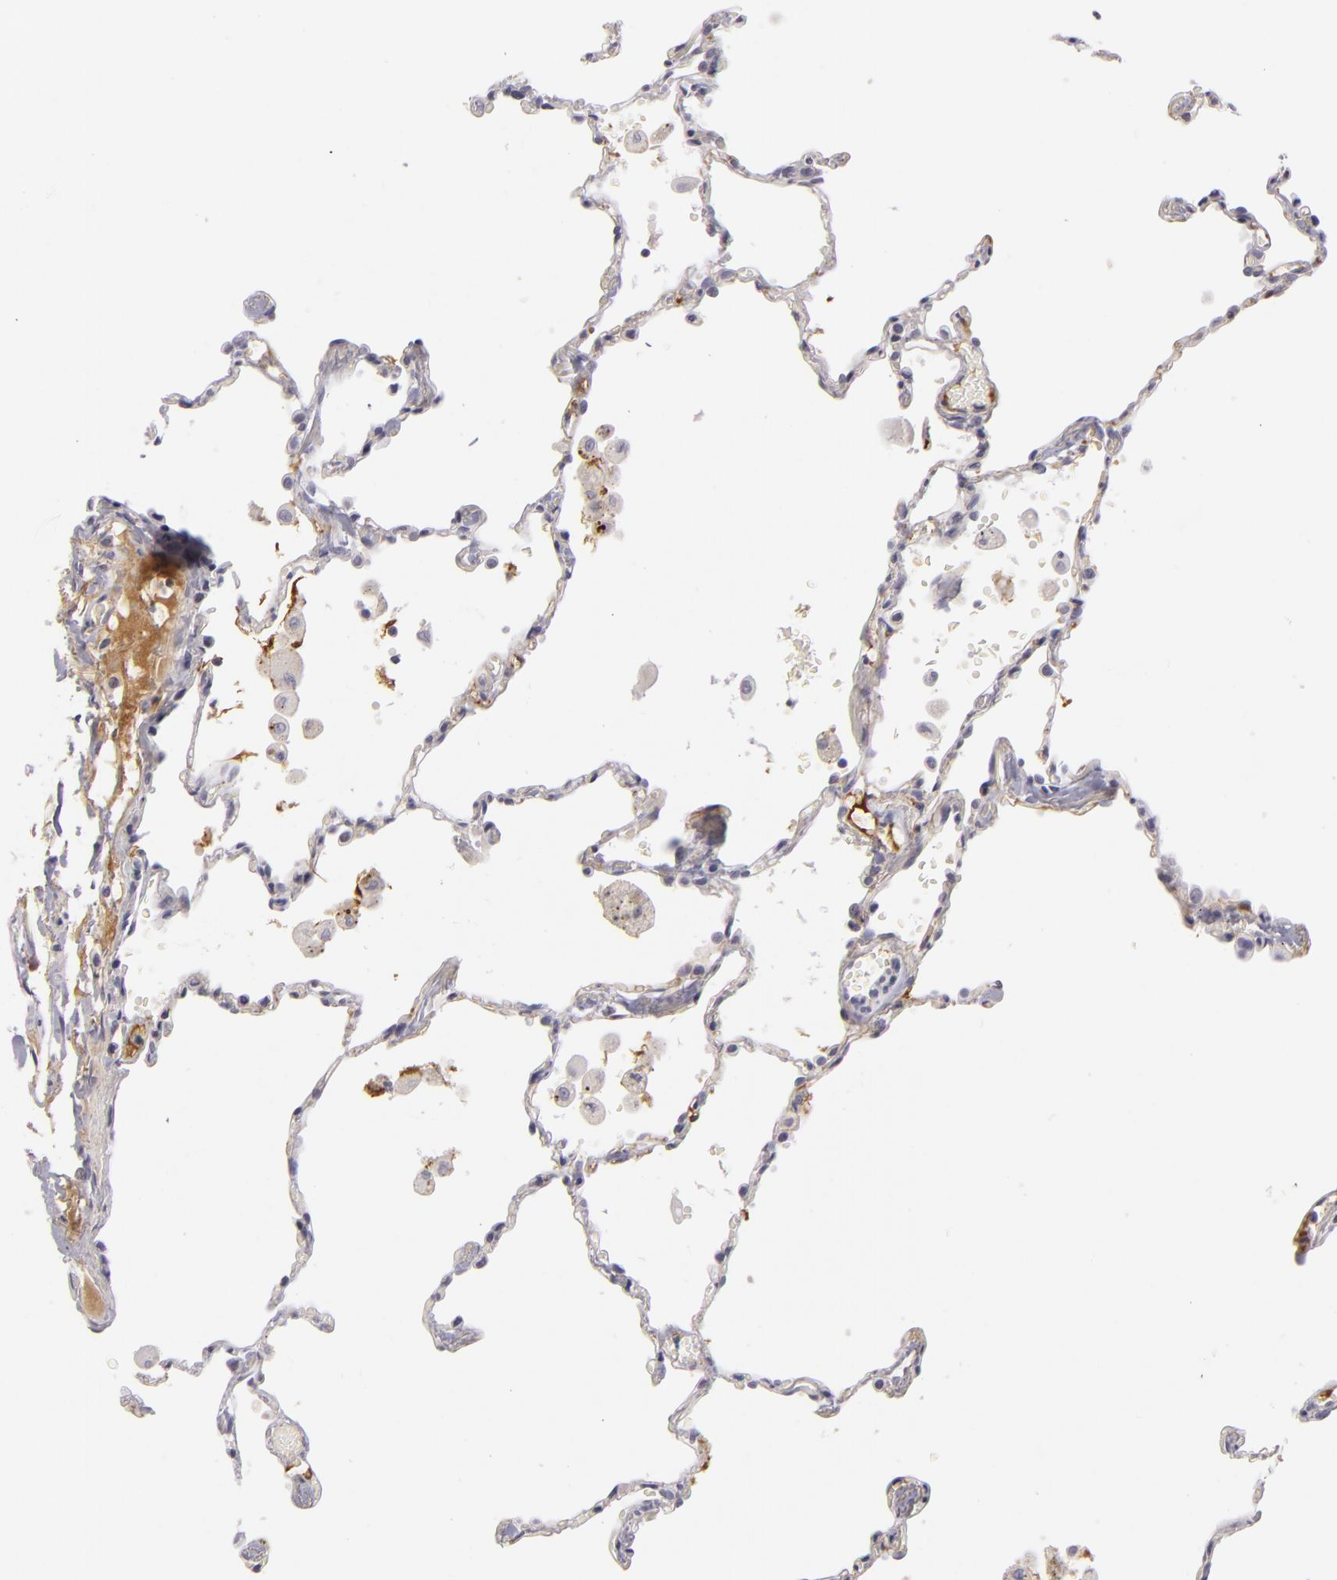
{"staining": {"intensity": "negative", "quantity": "none", "location": "none"}, "tissue": "lung", "cell_type": "Alveolar cells", "image_type": "normal", "snomed": [{"axis": "morphology", "description": "Normal tissue, NOS"}, {"axis": "topography", "description": "Lung"}], "caption": "This is an IHC micrograph of unremarkable lung. There is no expression in alveolar cells.", "gene": "CTNNB1", "patient": {"sex": "male", "age": 71}}